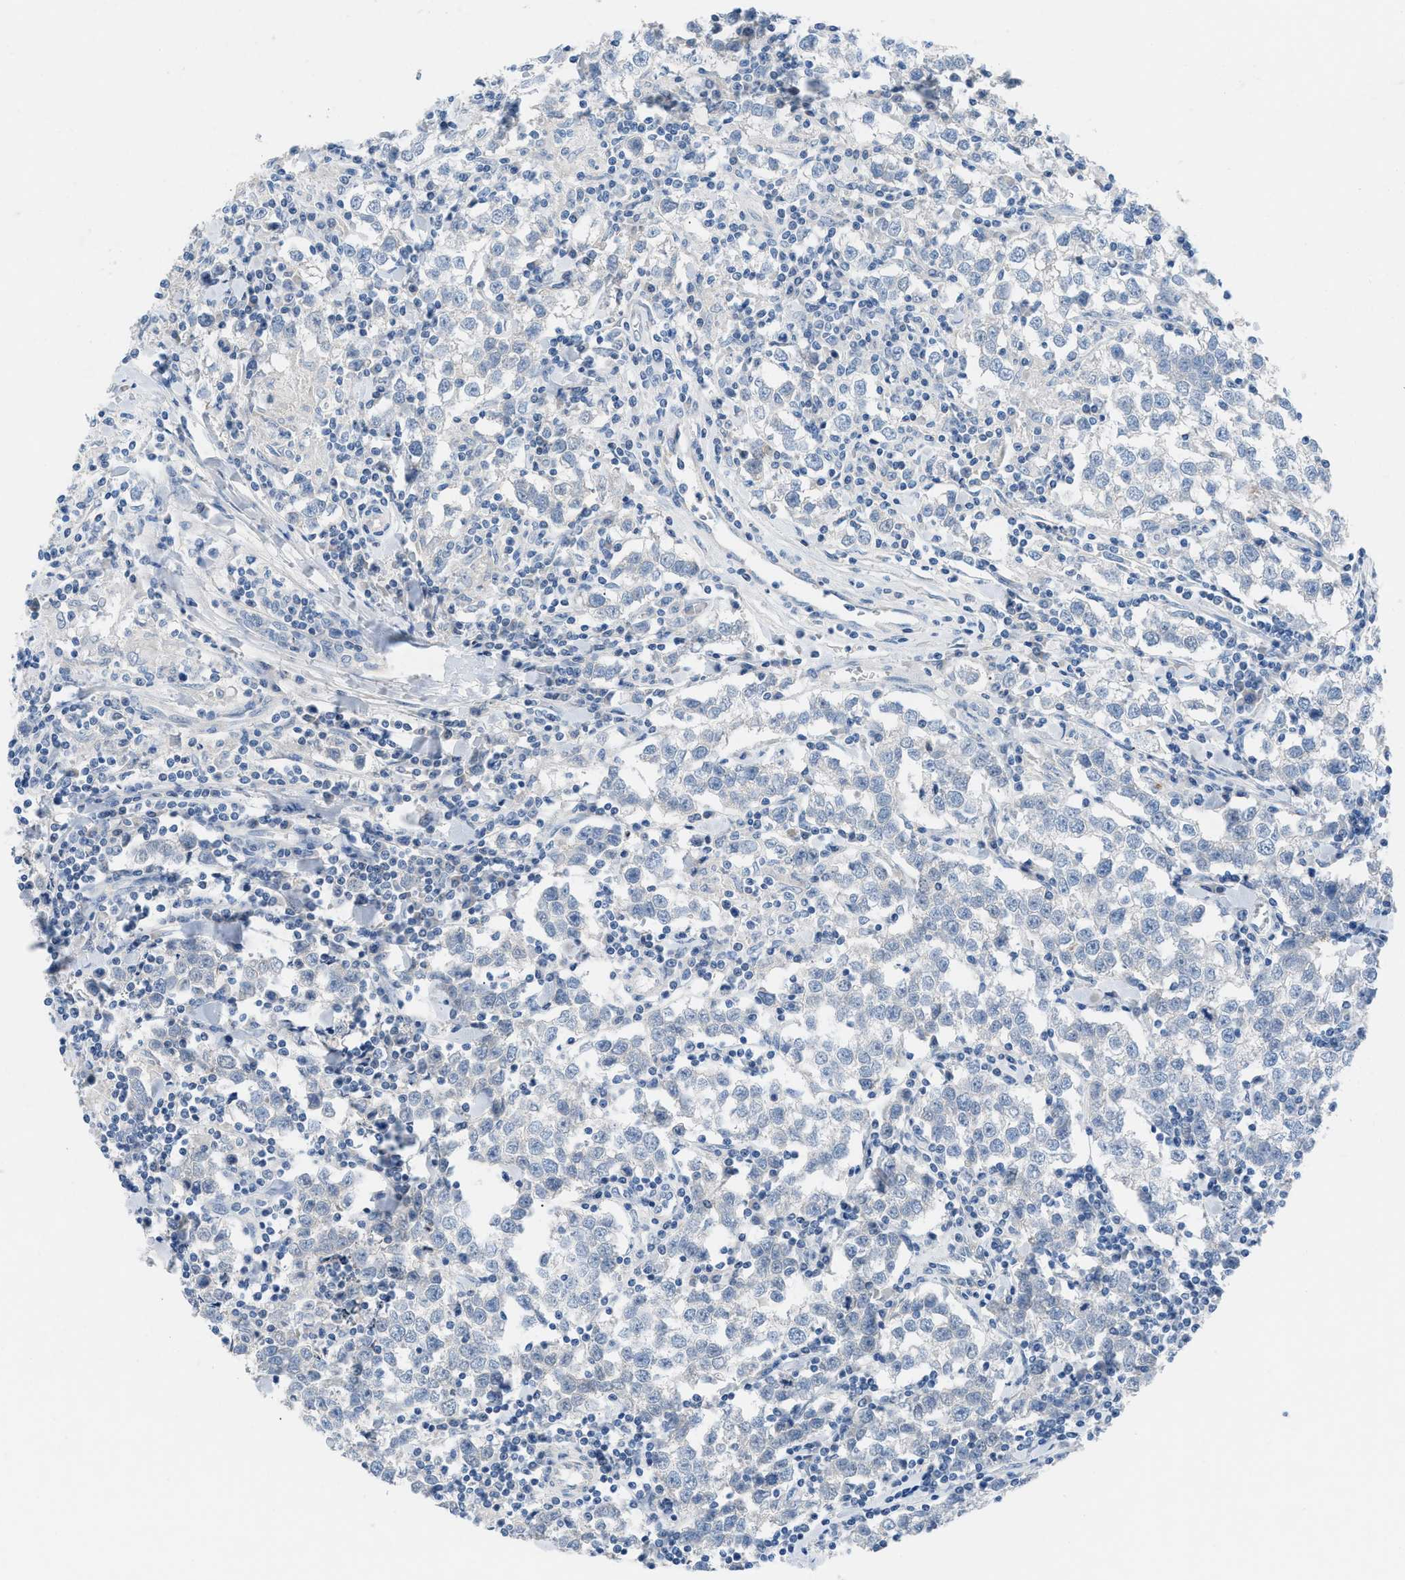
{"staining": {"intensity": "negative", "quantity": "none", "location": "none"}, "tissue": "testis cancer", "cell_type": "Tumor cells", "image_type": "cancer", "snomed": [{"axis": "morphology", "description": "Seminoma, NOS"}, {"axis": "morphology", "description": "Carcinoma, Embryonal, NOS"}, {"axis": "topography", "description": "Testis"}], "caption": "IHC photomicrograph of neoplastic tissue: testis cancer stained with DAB exhibits no significant protein positivity in tumor cells.", "gene": "HPX", "patient": {"sex": "male", "age": 36}}